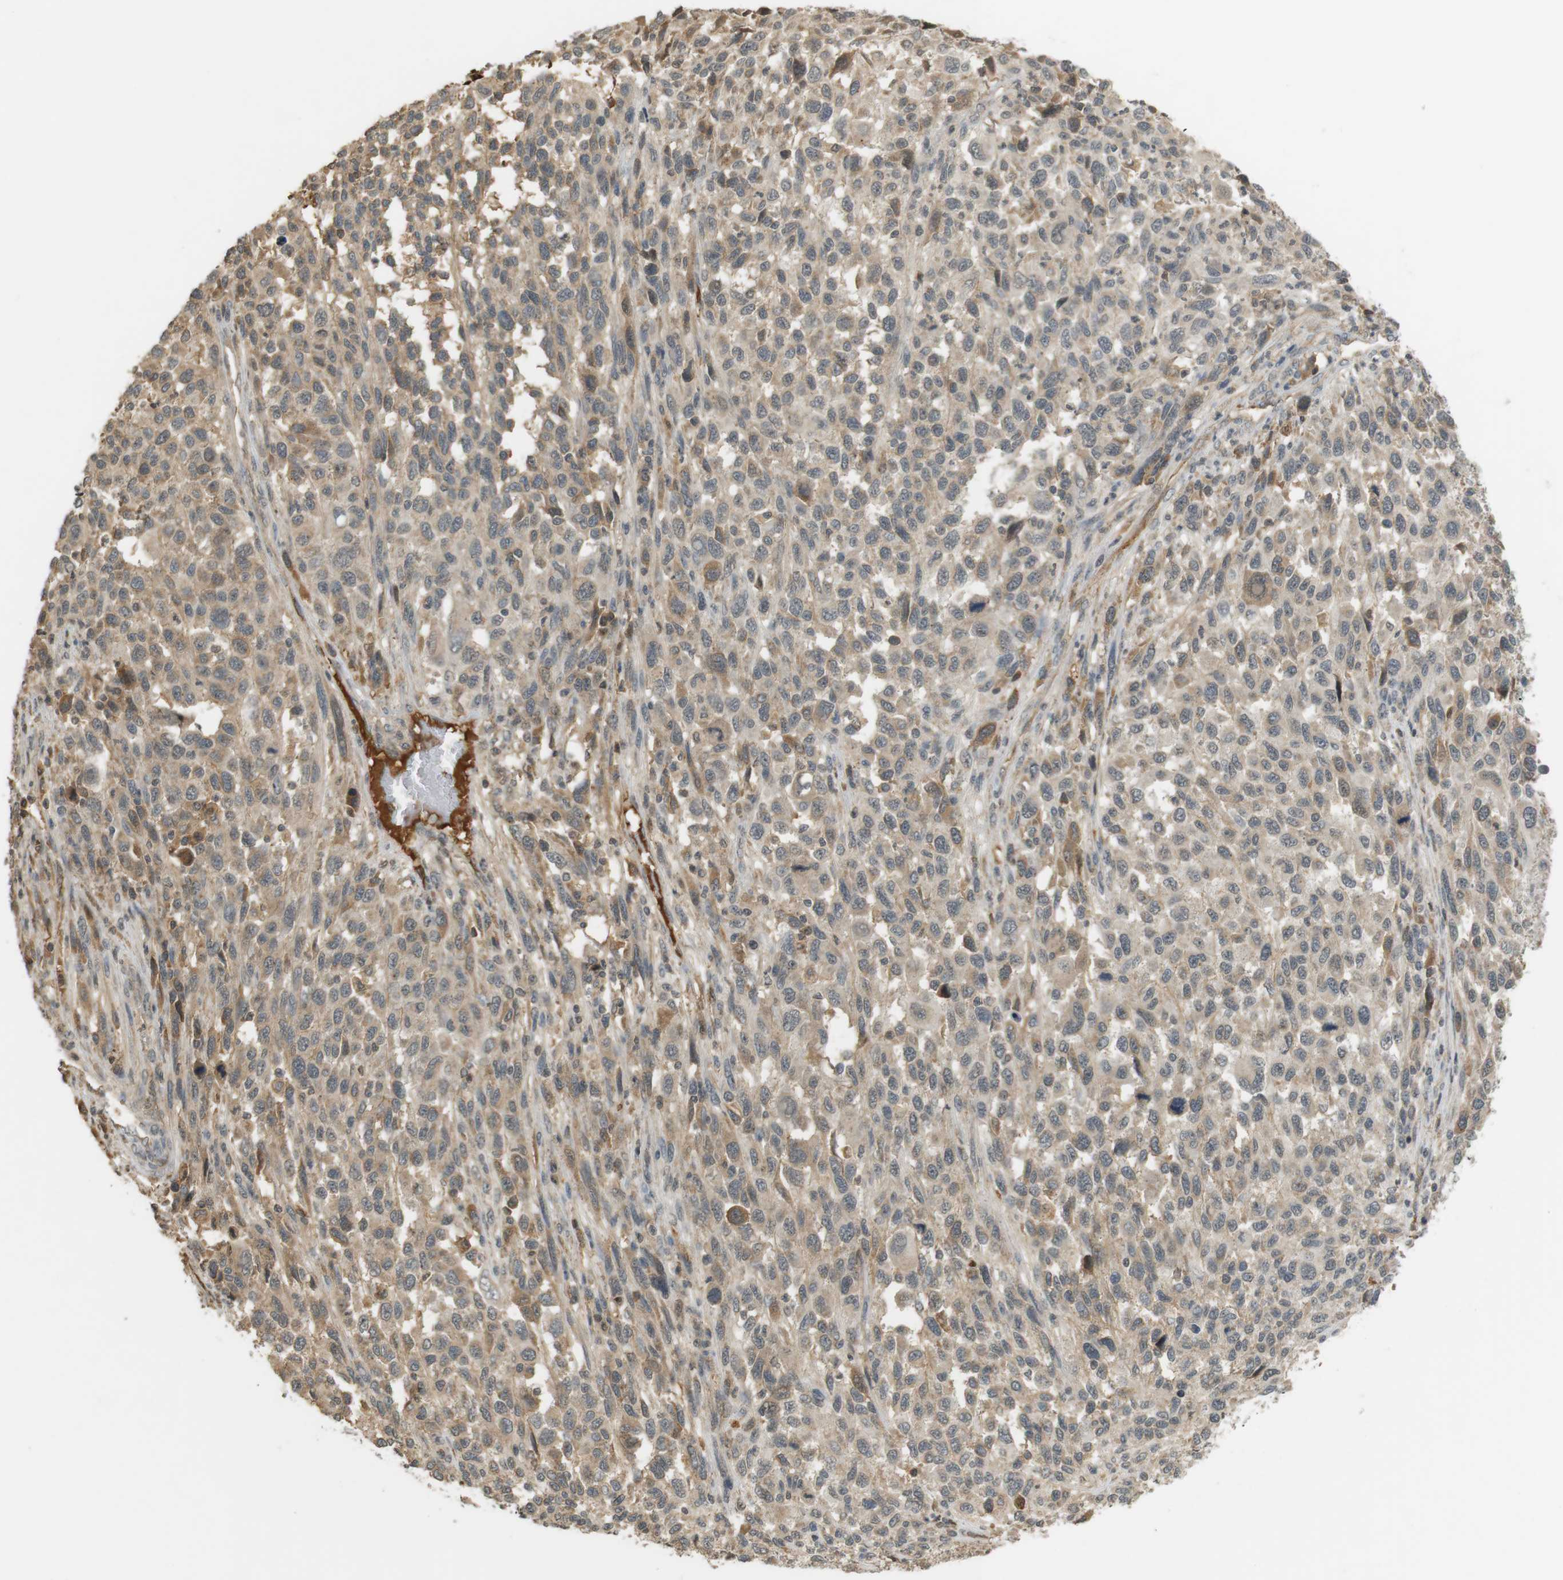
{"staining": {"intensity": "weak", "quantity": ">75%", "location": "cytoplasmic/membranous"}, "tissue": "melanoma", "cell_type": "Tumor cells", "image_type": "cancer", "snomed": [{"axis": "morphology", "description": "Malignant melanoma, Metastatic site"}, {"axis": "topography", "description": "Lymph node"}], "caption": "High-power microscopy captured an IHC photomicrograph of malignant melanoma (metastatic site), revealing weak cytoplasmic/membranous expression in approximately >75% of tumor cells.", "gene": "SRR", "patient": {"sex": "male", "age": 61}}